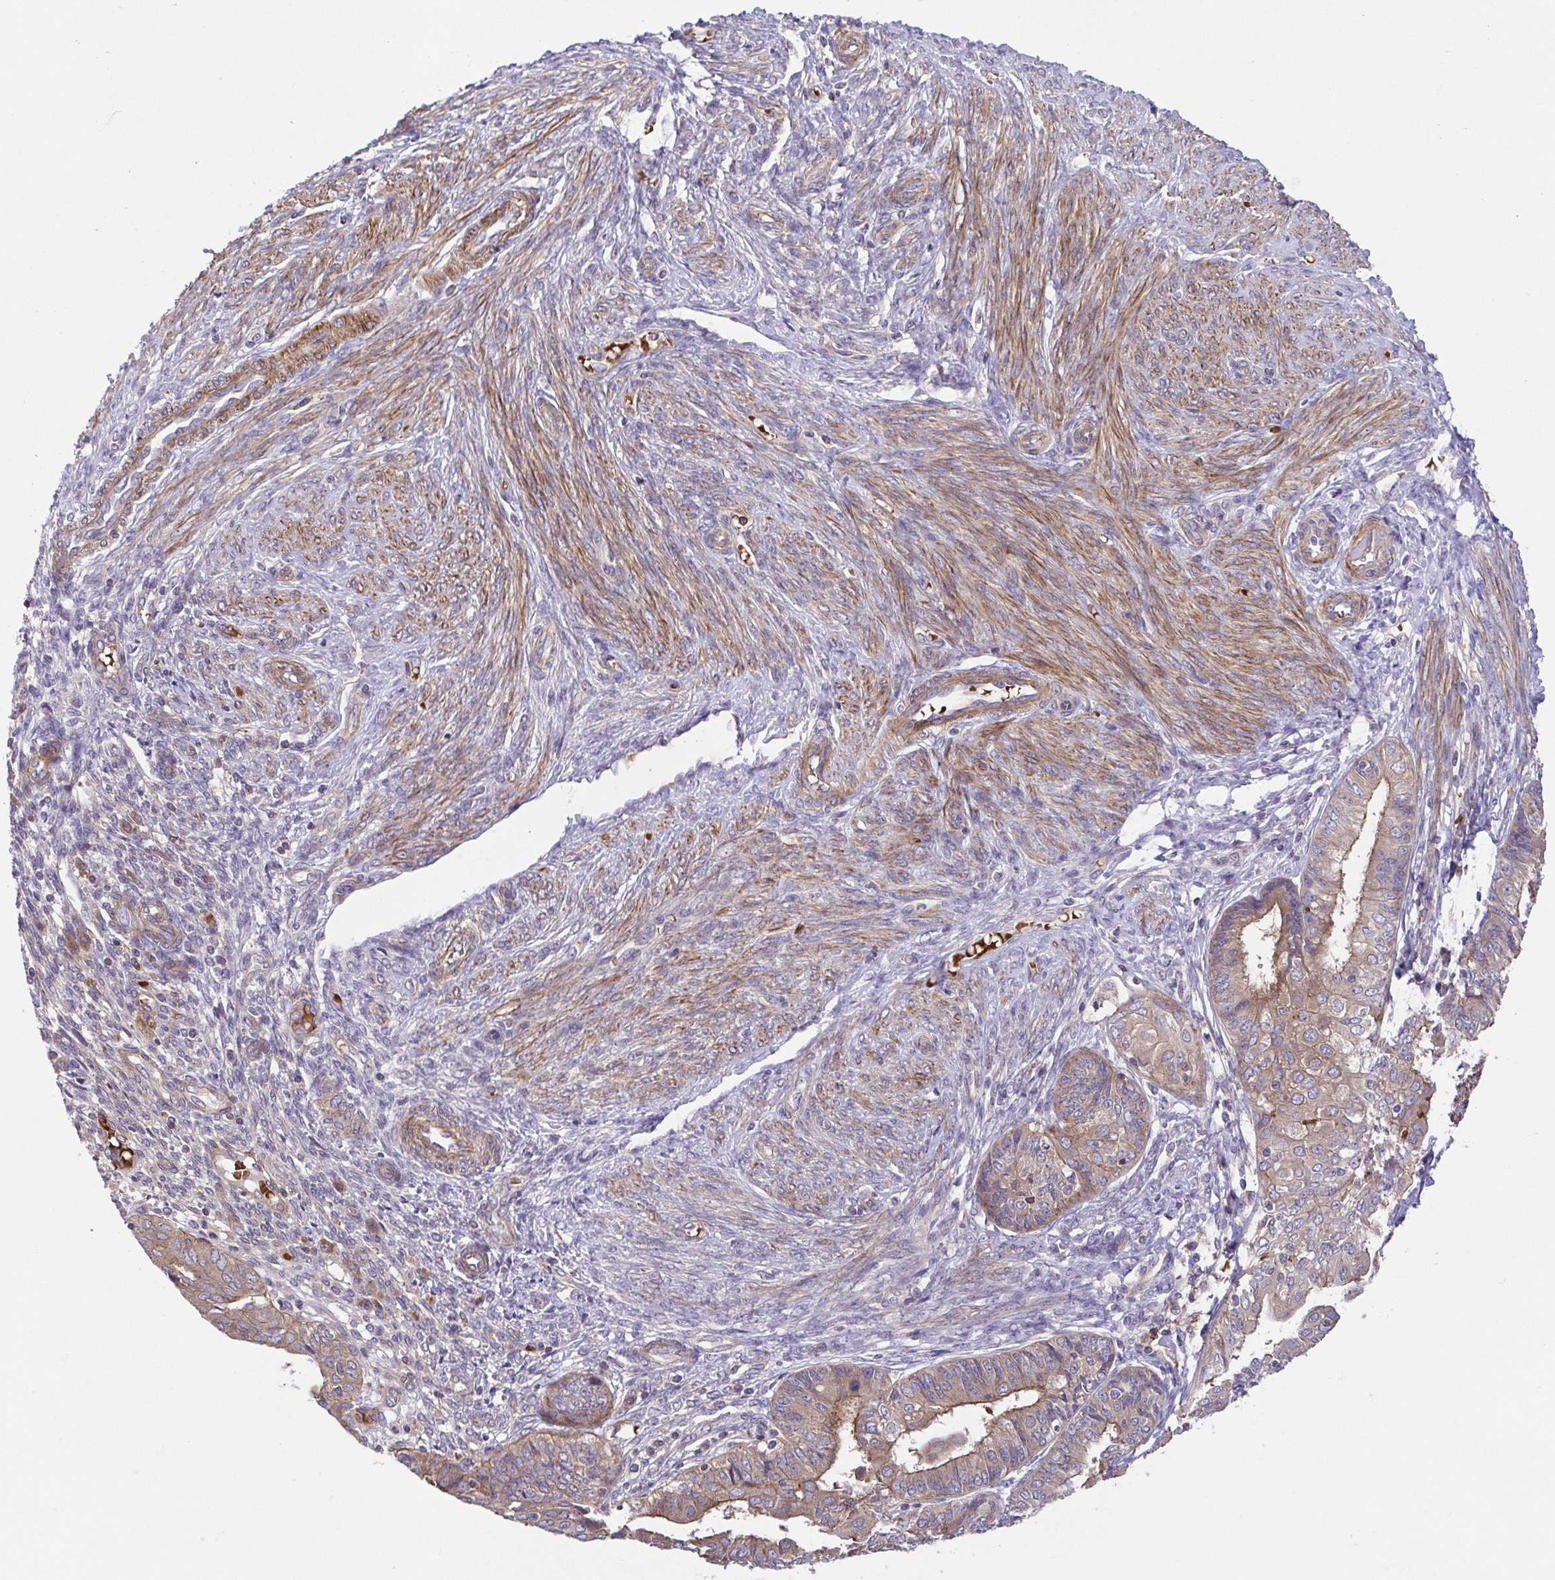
{"staining": {"intensity": "weak", "quantity": ">75%", "location": "cytoplasmic/membranous"}, "tissue": "endometrial cancer", "cell_type": "Tumor cells", "image_type": "cancer", "snomed": [{"axis": "morphology", "description": "Adenocarcinoma, NOS"}, {"axis": "topography", "description": "Endometrium"}], "caption": "High-magnification brightfield microscopy of endometrial cancer stained with DAB (3,3'-diaminobenzidine) (brown) and counterstained with hematoxylin (blue). tumor cells exhibit weak cytoplasmic/membranous staining is present in approximately>75% of cells. The protein of interest is shown in brown color, while the nuclei are stained blue.", "gene": "IDE", "patient": {"sex": "female", "age": 68}}